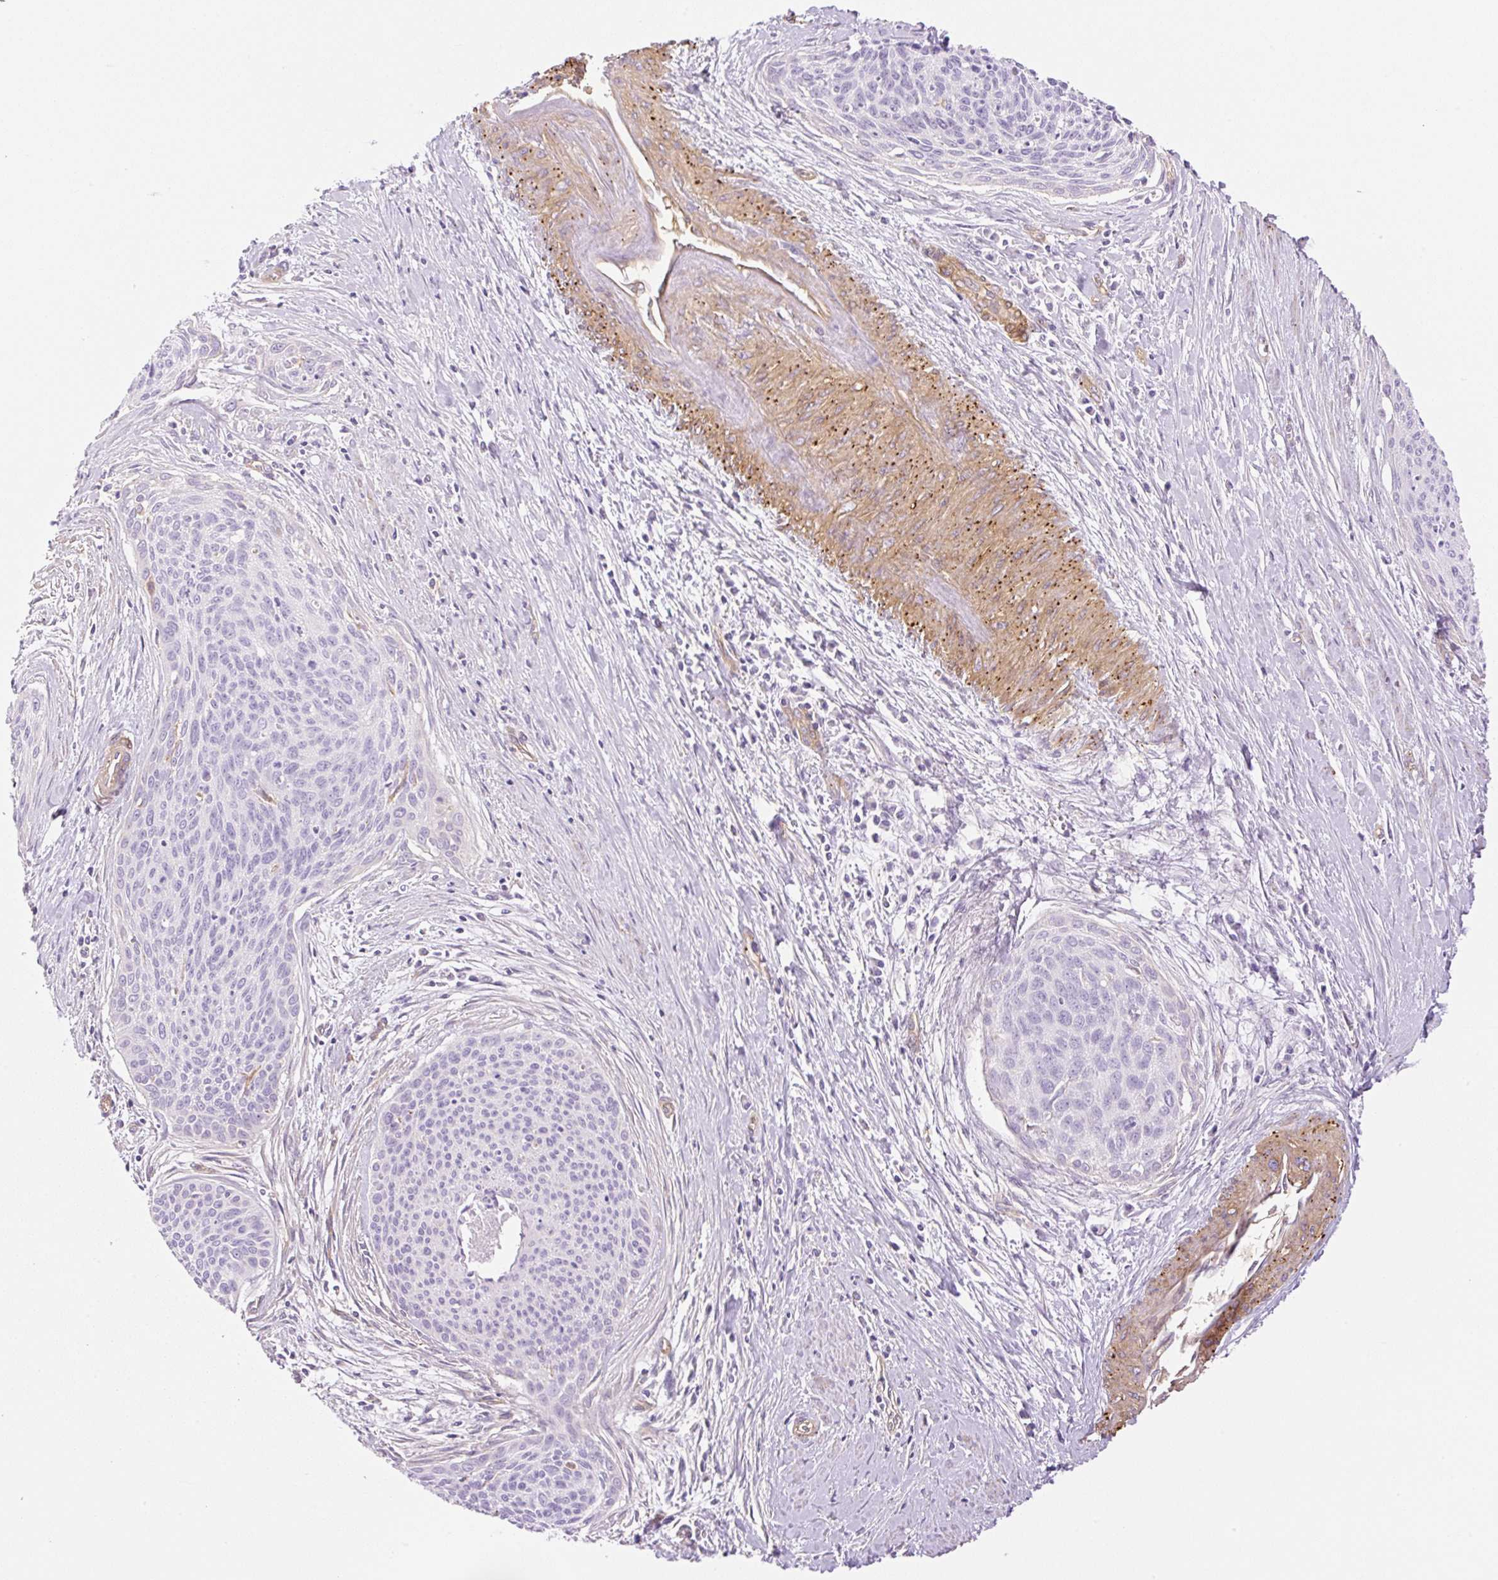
{"staining": {"intensity": "negative", "quantity": "none", "location": "none"}, "tissue": "cervical cancer", "cell_type": "Tumor cells", "image_type": "cancer", "snomed": [{"axis": "morphology", "description": "Squamous cell carcinoma, NOS"}, {"axis": "topography", "description": "Cervix"}], "caption": "DAB immunohistochemical staining of human cervical cancer displays no significant staining in tumor cells.", "gene": "EHD3", "patient": {"sex": "female", "age": 55}}